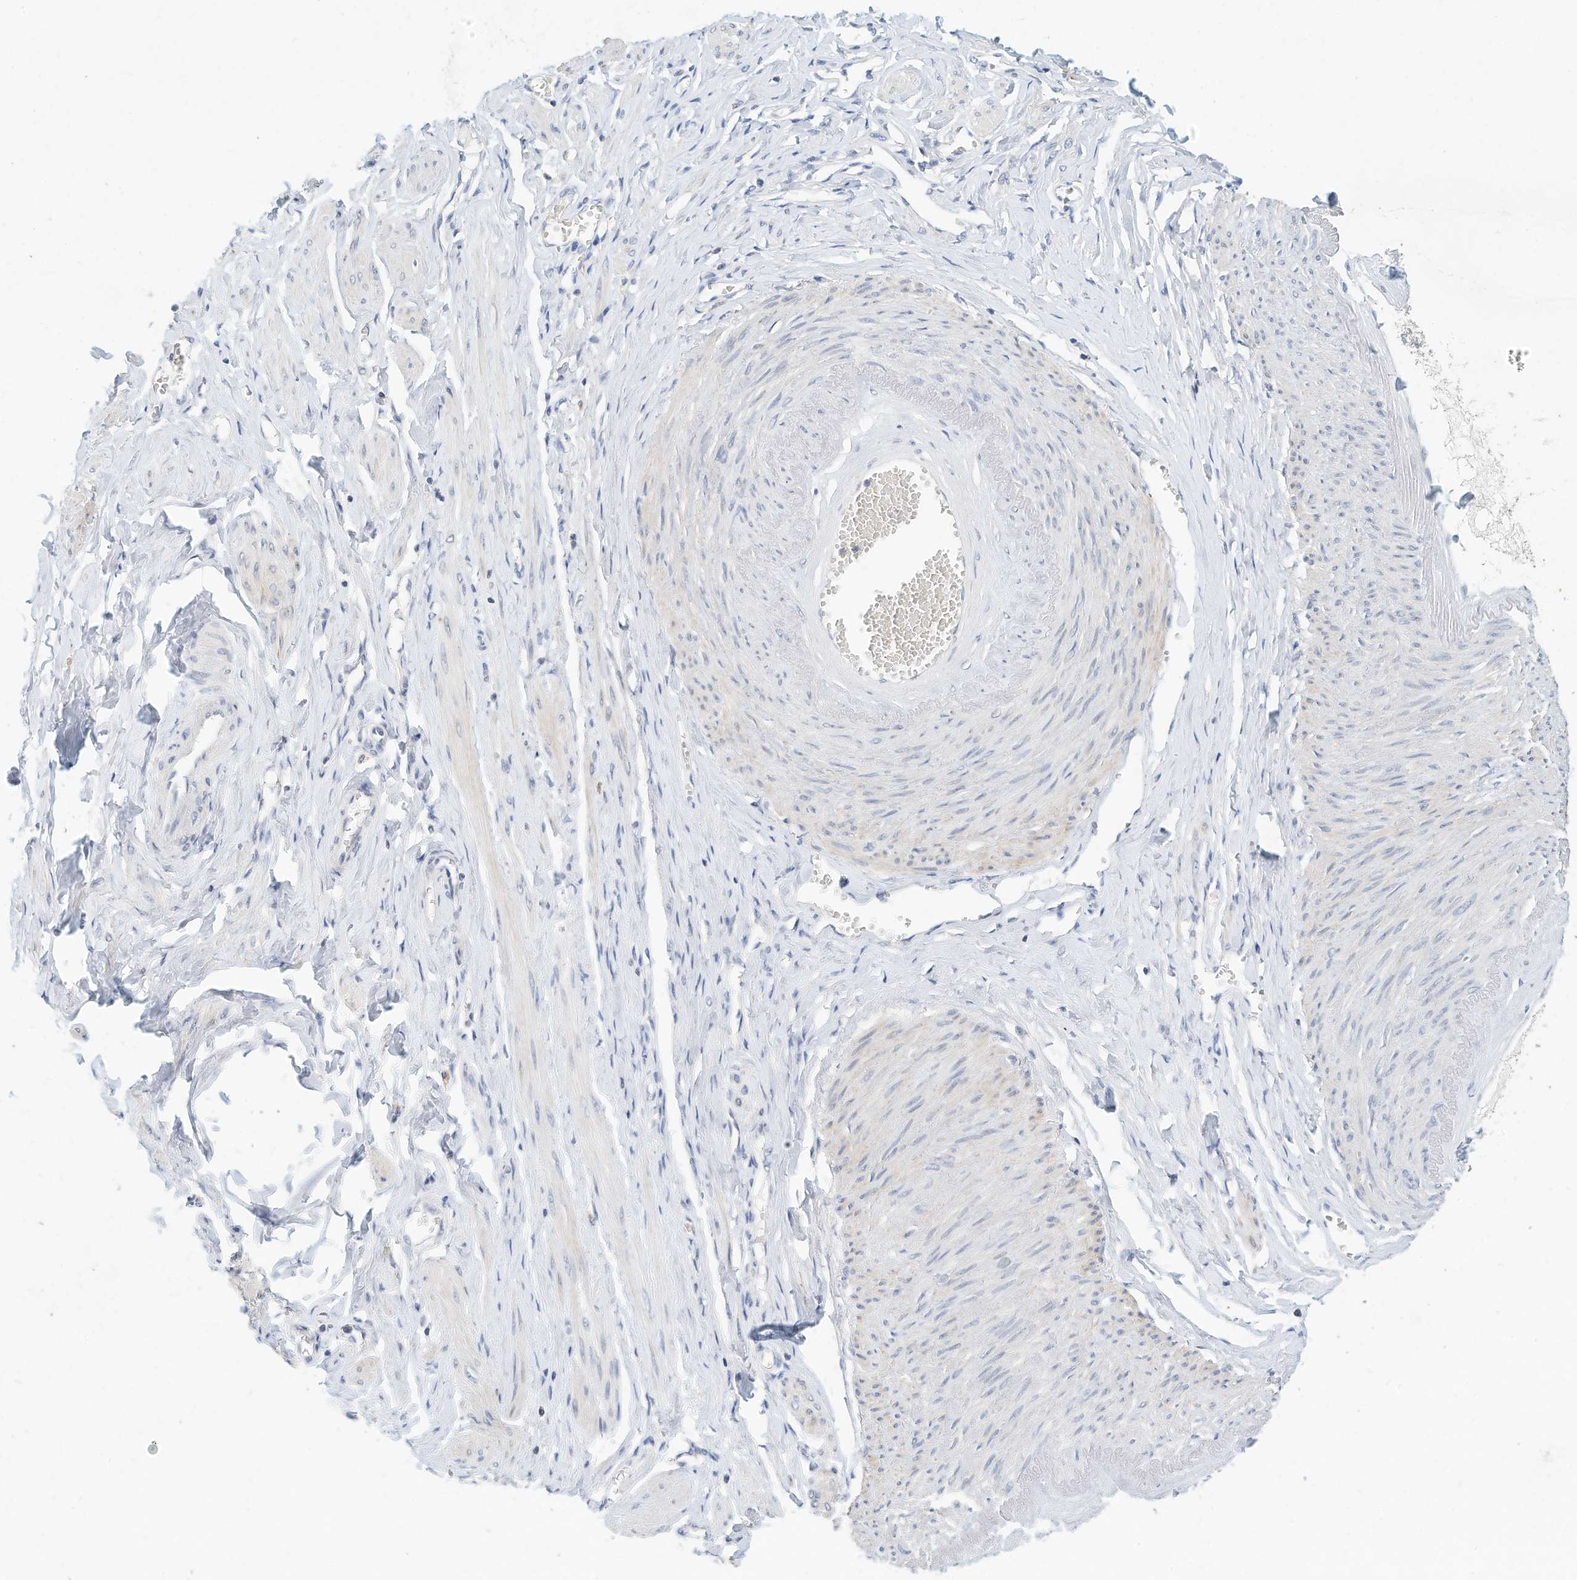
{"staining": {"intensity": "negative", "quantity": "none", "location": "none"}, "tissue": "adipose tissue", "cell_type": "Adipocytes", "image_type": "normal", "snomed": [{"axis": "morphology", "description": "Normal tissue, NOS"}, {"axis": "topography", "description": "Vascular tissue"}, {"axis": "topography", "description": "Fallopian tube"}, {"axis": "topography", "description": "Ovary"}], "caption": "Adipose tissue stained for a protein using IHC reveals no staining adipocytes.", "gene": "MICAL1", "patient": {"sex": "female", "age": 67}}